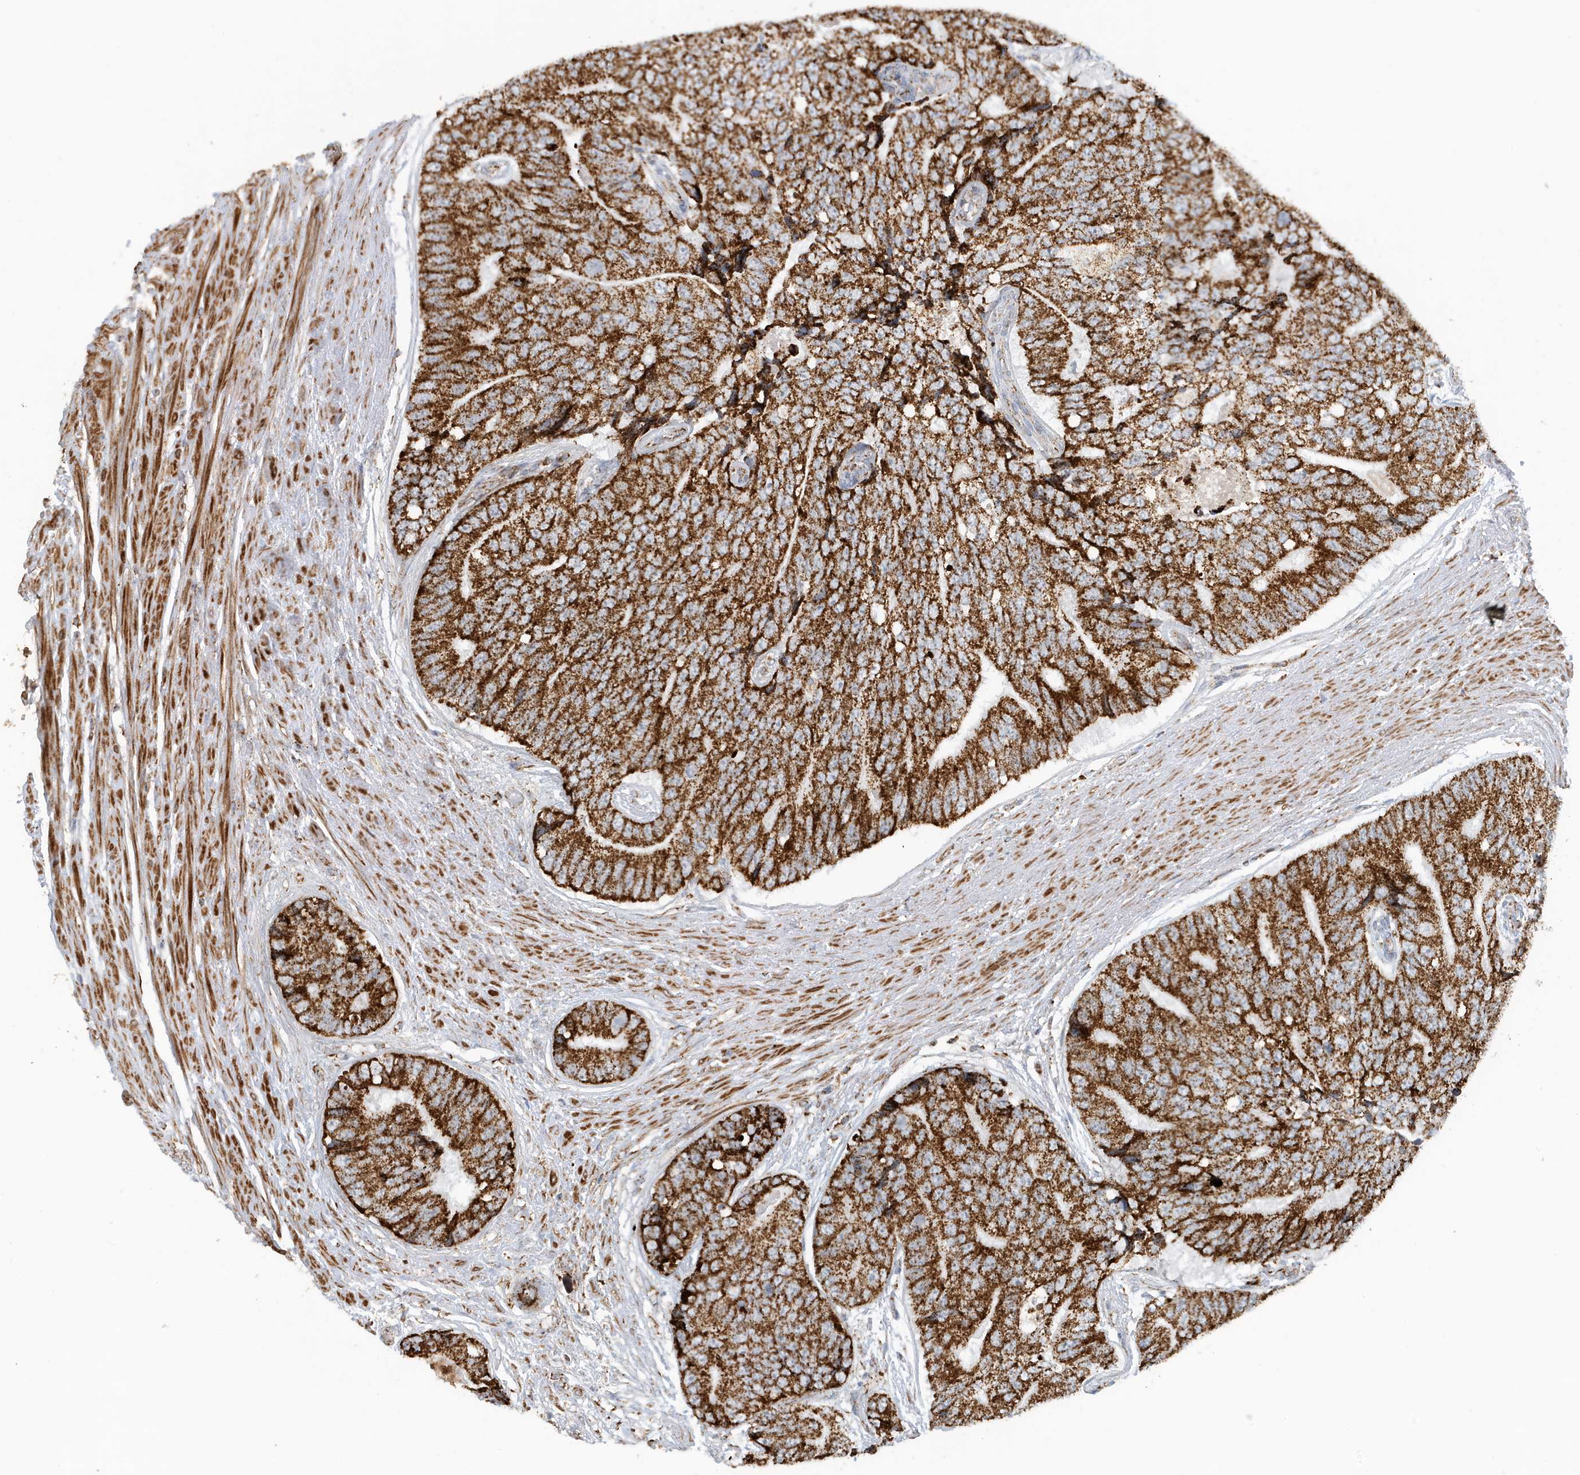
{"staining": {"intensity": "strong", "quantity": ">75%", "location": "cytoplasmic/membranous"}, "tissue": "prostate cancer", "cell_type": "Tumor cells", "image_type": "cancer", "snomed": [{"axis": "morphology", "description": "Adenocarcinoma, High grade"}, {"axis": "topography", "description": "Prostate"}], "caption": "IHC image of neoplastic tissue: human prostate cancer stained using immunohistochemistry (IHC) shows high levels of strong protein expression localized specifically in the cytoplasmic/membranous of tumor cells, appearing as a cytoplasmic/membranous brown color.", "gene": "MAN1A1", "patient": {"sex": "male", "age": 70}}